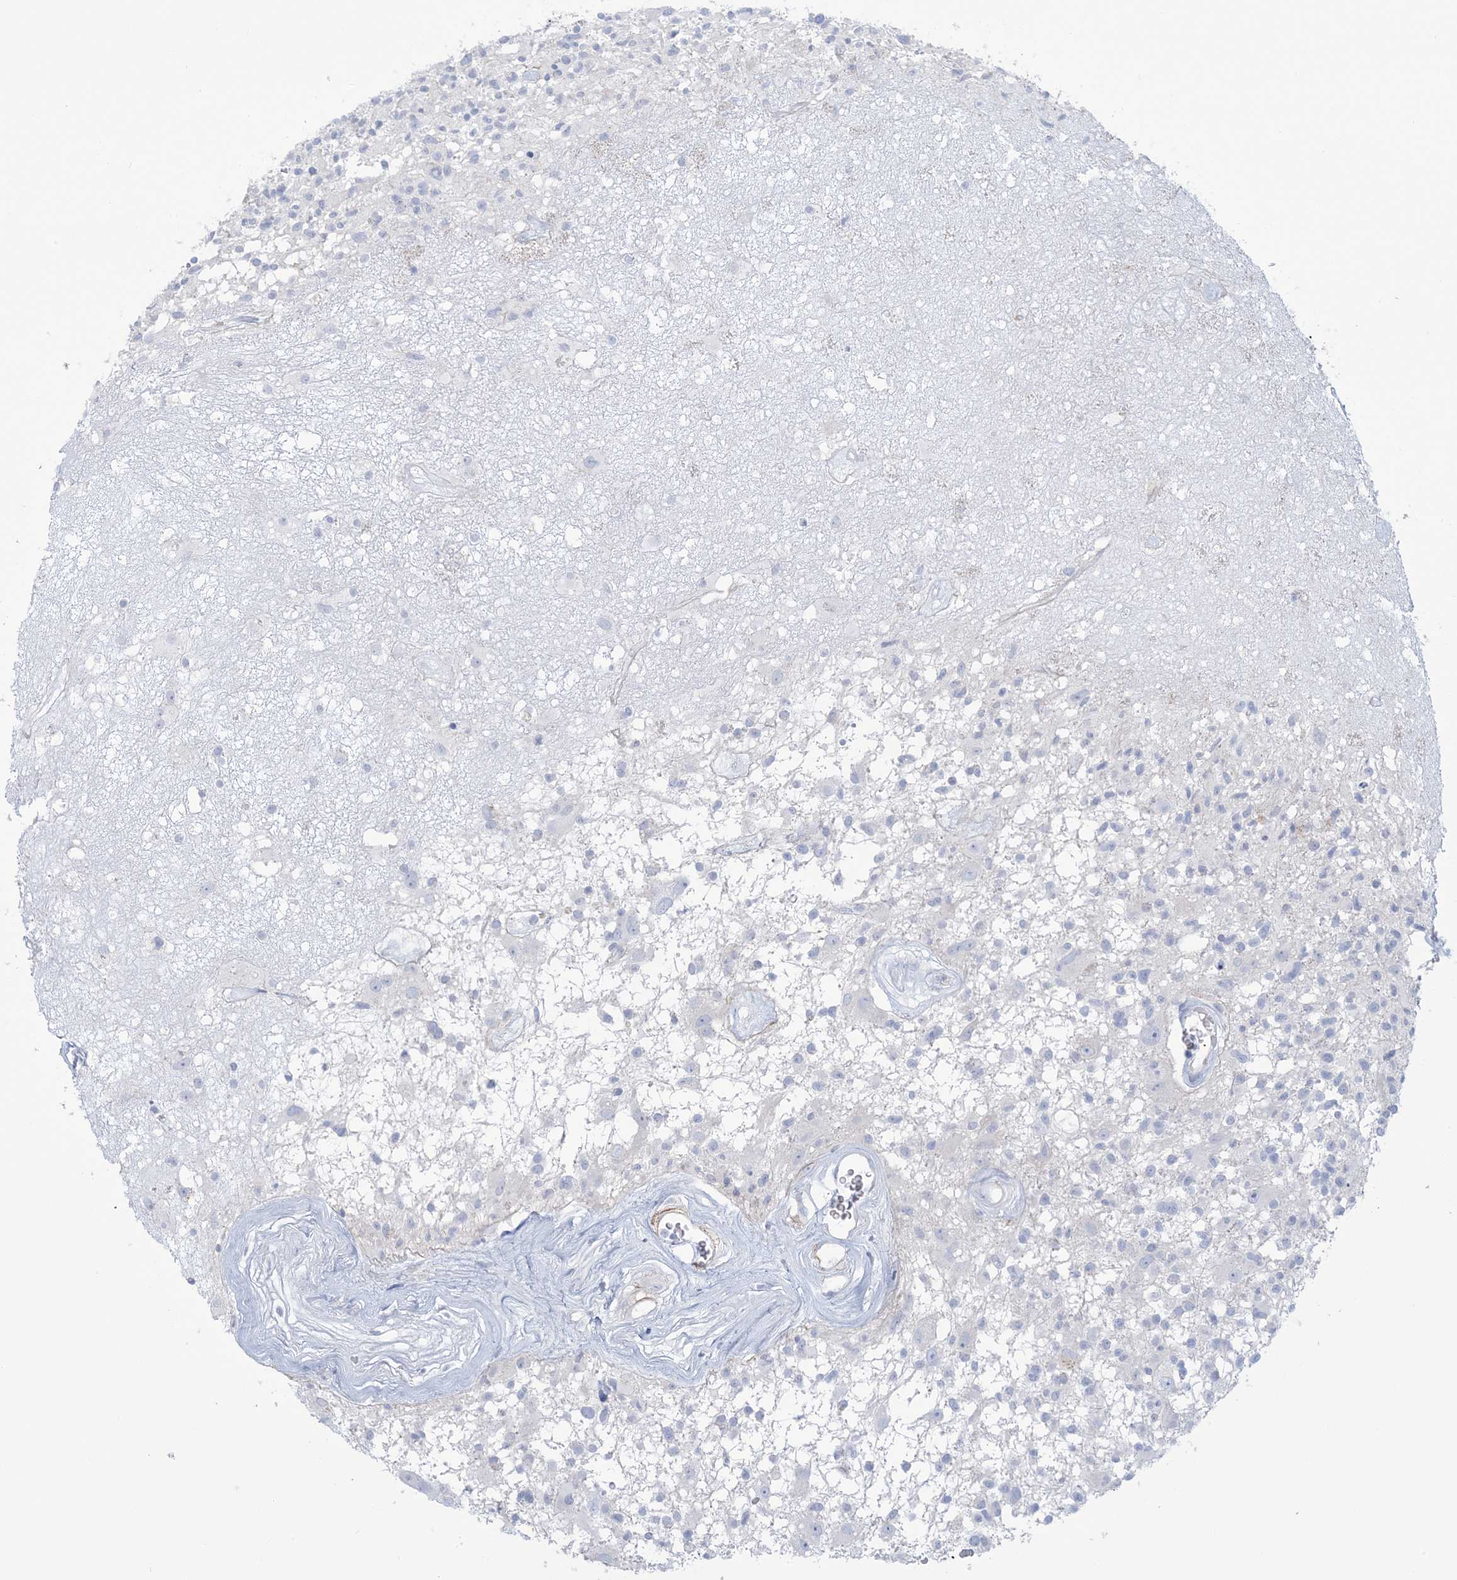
{"staining": {"intensity": "negative", "quantity": "none", "location": "none"}, "tissue": "glioma", "cell_type": "Tumor cells", "image_type": "cancer", "snomed": [{"axis": "morphology", "description": "Glioma, malignant, High grade"}, {"axis": "morphology", "description": "Glioblastoma, NOS"}, {"axis": "topography", "description": "Brain"}], "caption": "Human glioblastoma stained for a protein using immunohistochemistry displays no positivity in tumor cells.", "gene": "AGXT", "patient": {"sex": "male", "age": 60}}